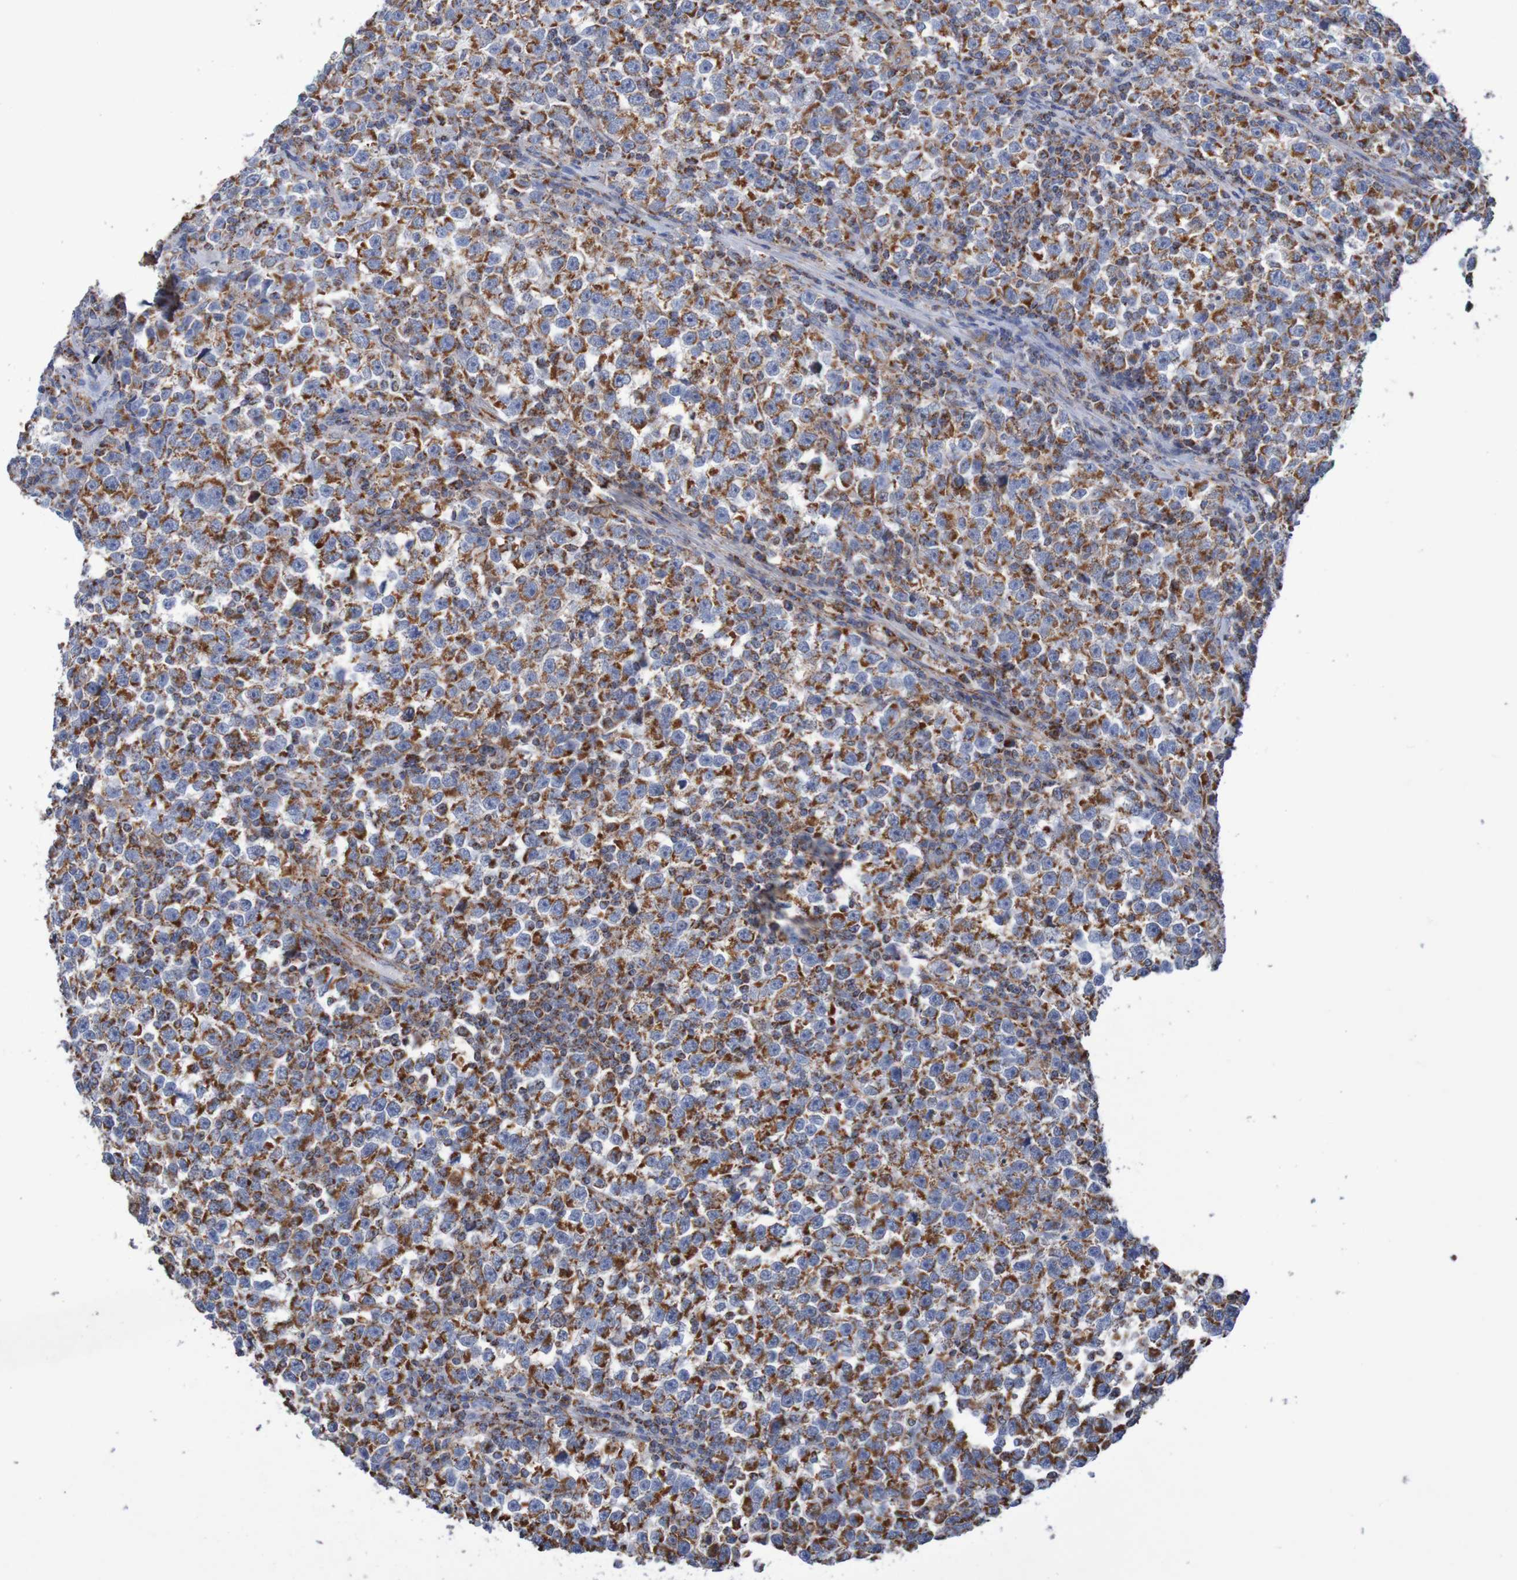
{"staining": {"intensity": "strong", "quantity": ">75%", "location": "cytoplasmic/membranous"}, "tissue": "testis cancer", "cell_type": "Tumor cells", "image_type": "cancer", "snomed": [{"axis": "morphology", "description": "Seminoma, NOS"}, {"axis": "topography", "description": "Testis"}], "caption": "IHC image of neoplastic tissue: human testis seminoma stained using immunohistochemistry demonstrates high levels of strong protein expression localized specifically in the cytoplasmic/membranous of tumor cells, appearing as a cytoplasmic/membranous brown color.", "gene": "MMEL1", "patient": {"sex": "male", "age": 43}}